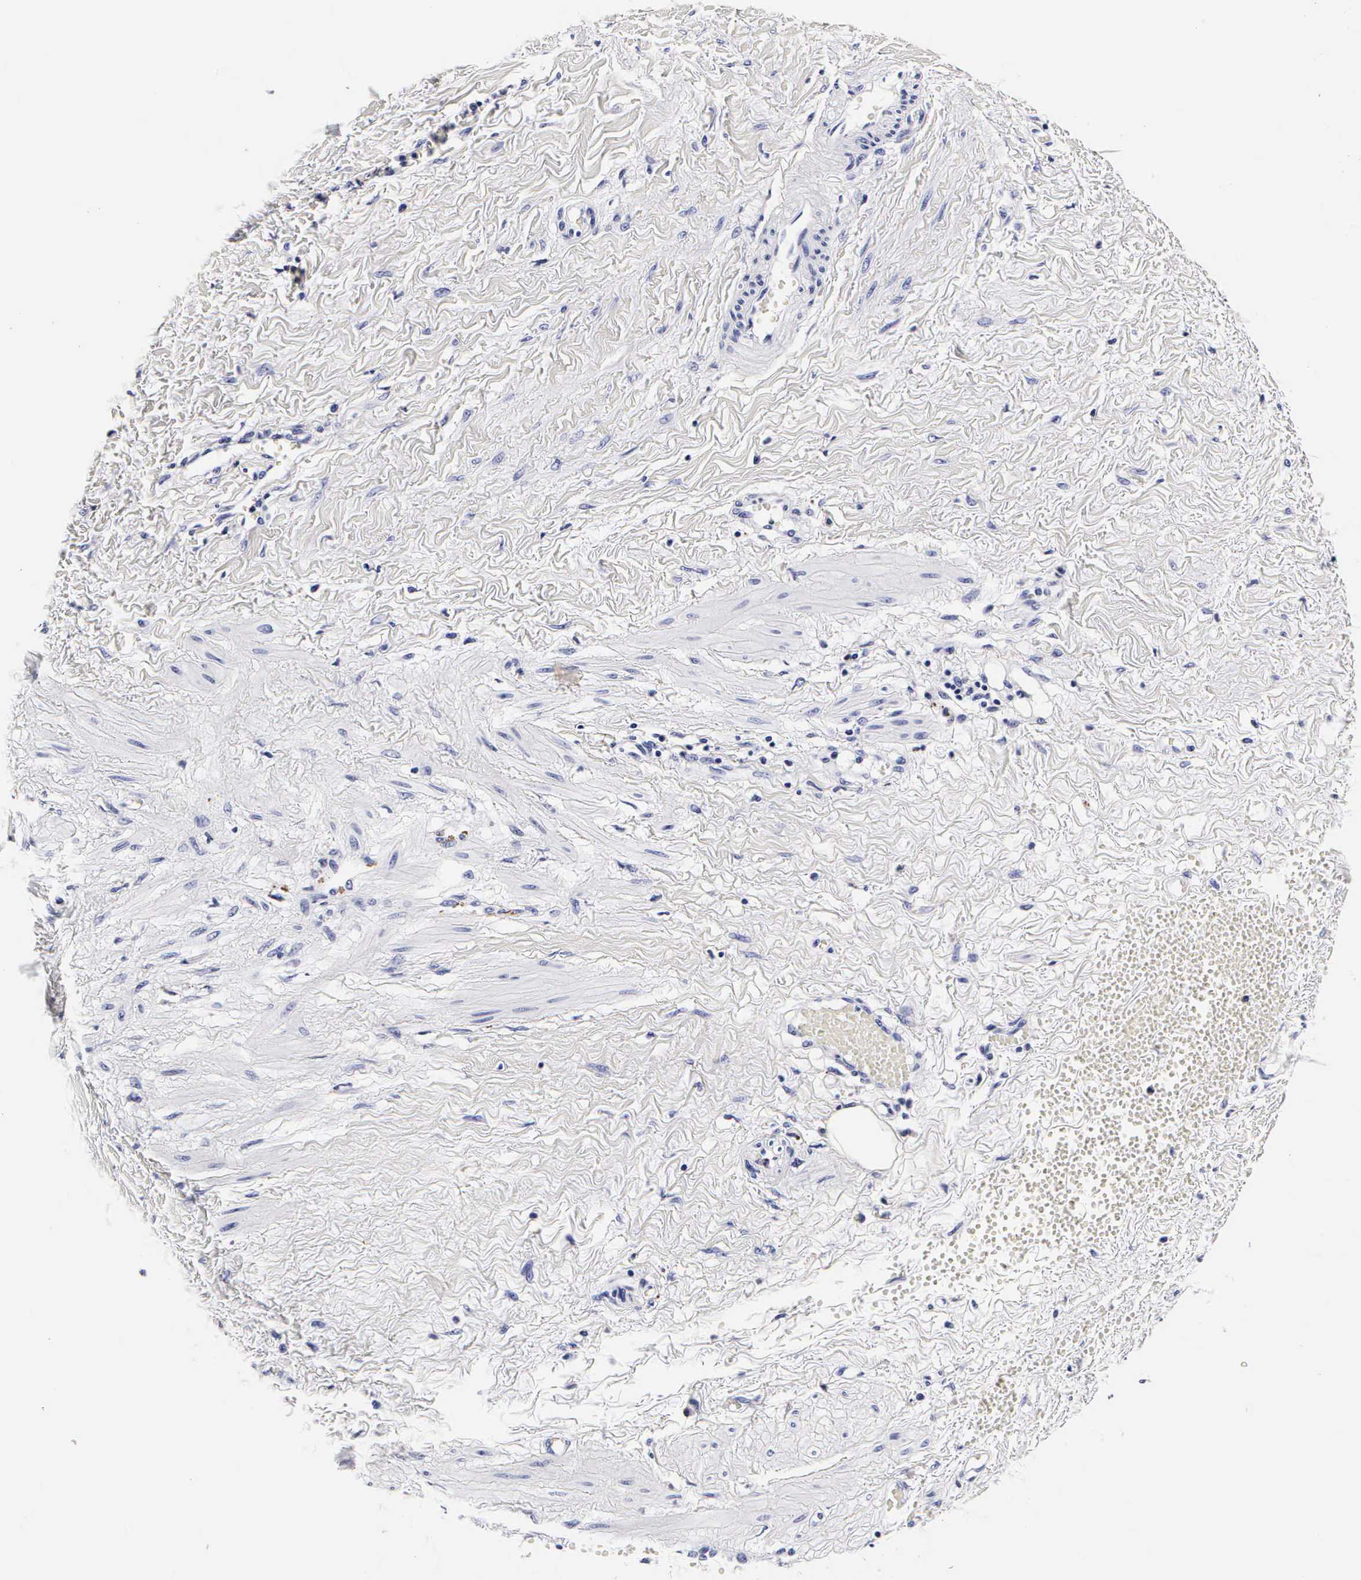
{"staining": {"intensity": "negative", "quantity": "none", "location": "none"}, "tissue": "smooth muscle", "cell_type": "Smooth muscle cells", "image_type": "normal", "snomed": [{"axis": "morphology", "description": "Normal tissue, NOS"}, {"axis": "topography", "description": "Uterus"}], "caption": "The micrograph reveals no staining of smooth muscle cells in benign smooth muscle.", "gene": "RNASE6", "patient": {"sex": "female", "age": 56}}